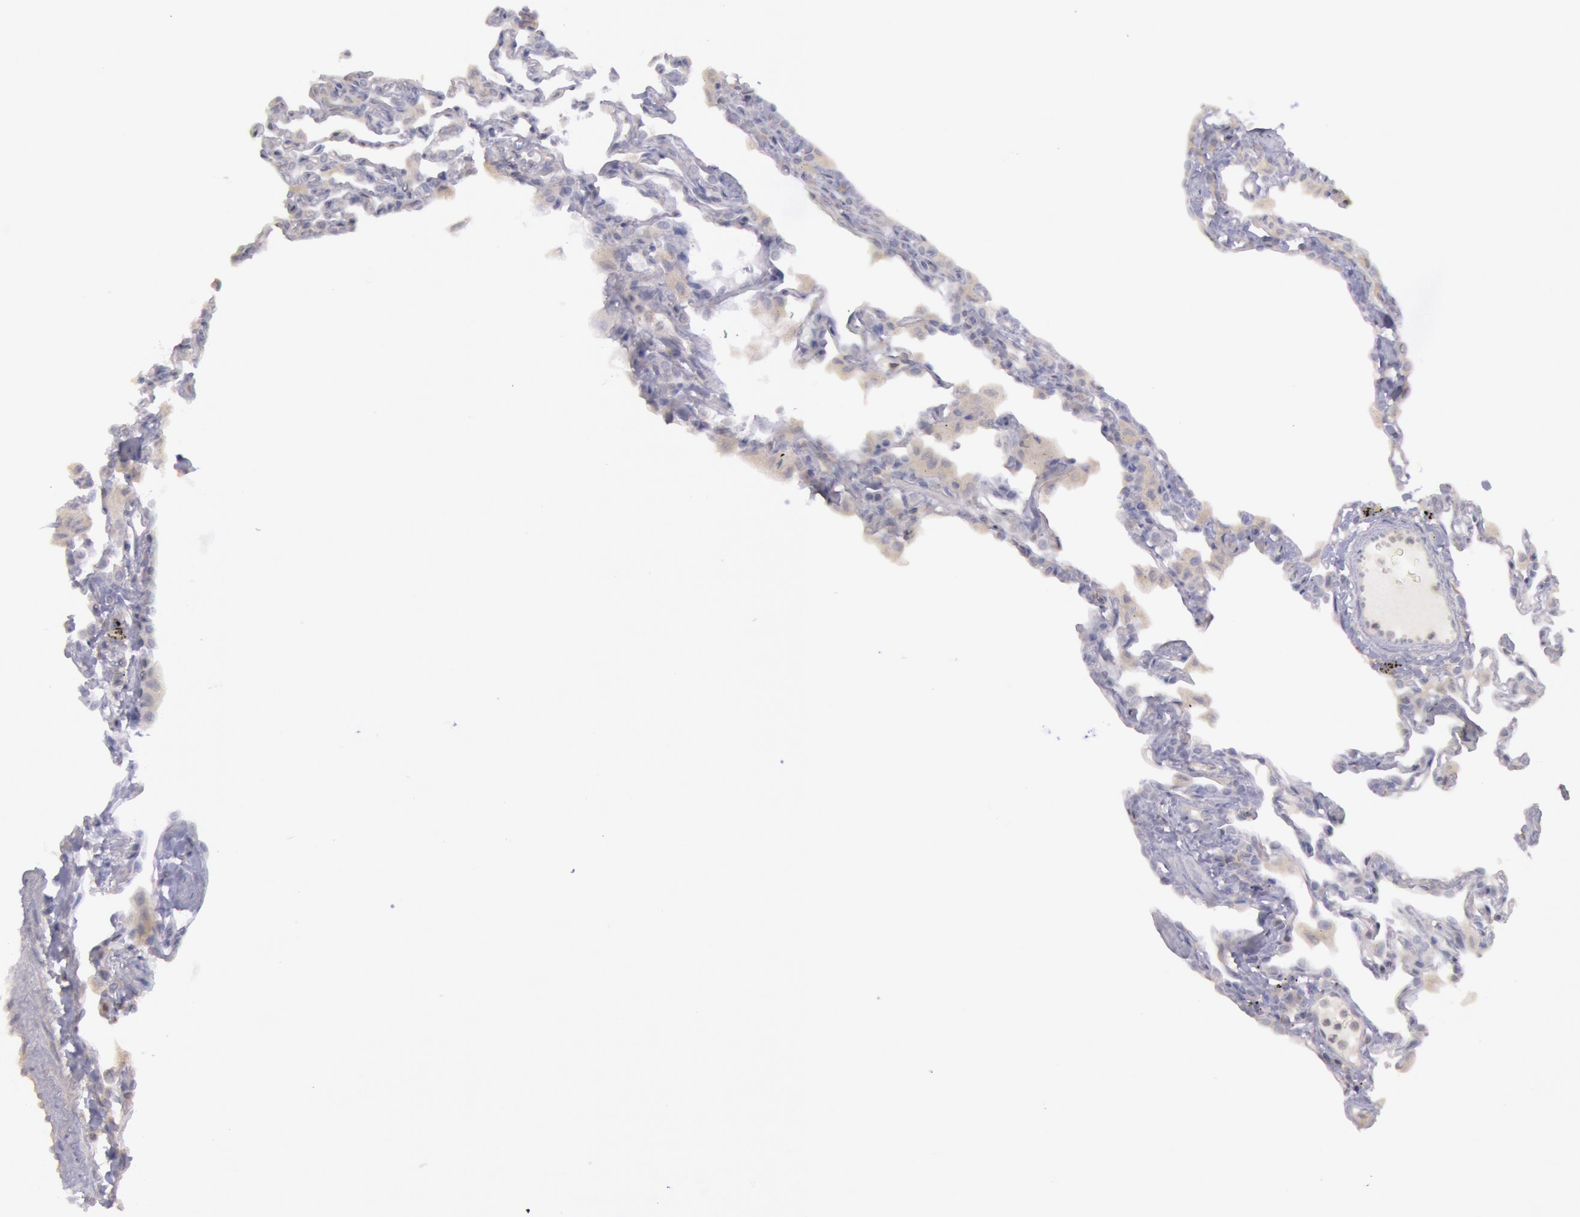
{"staining": {"intensity": "negative", "quantity": "none", "location": "none"}, "tissue": "lung", "cell_type": "Alveolar cells", "image_type": "normal", "snomed": [{"axis": "morphology", "description": "Normal tissue, NOS"}, {"axis": "topography", "description": "Lung"}], "caption": "Human lung stained for a protein using immunohistochemistry demonstrates no positivity in alveolar cells.", "gene": "PIK3R1", "patient": {"sex": "female", "age": 49}}